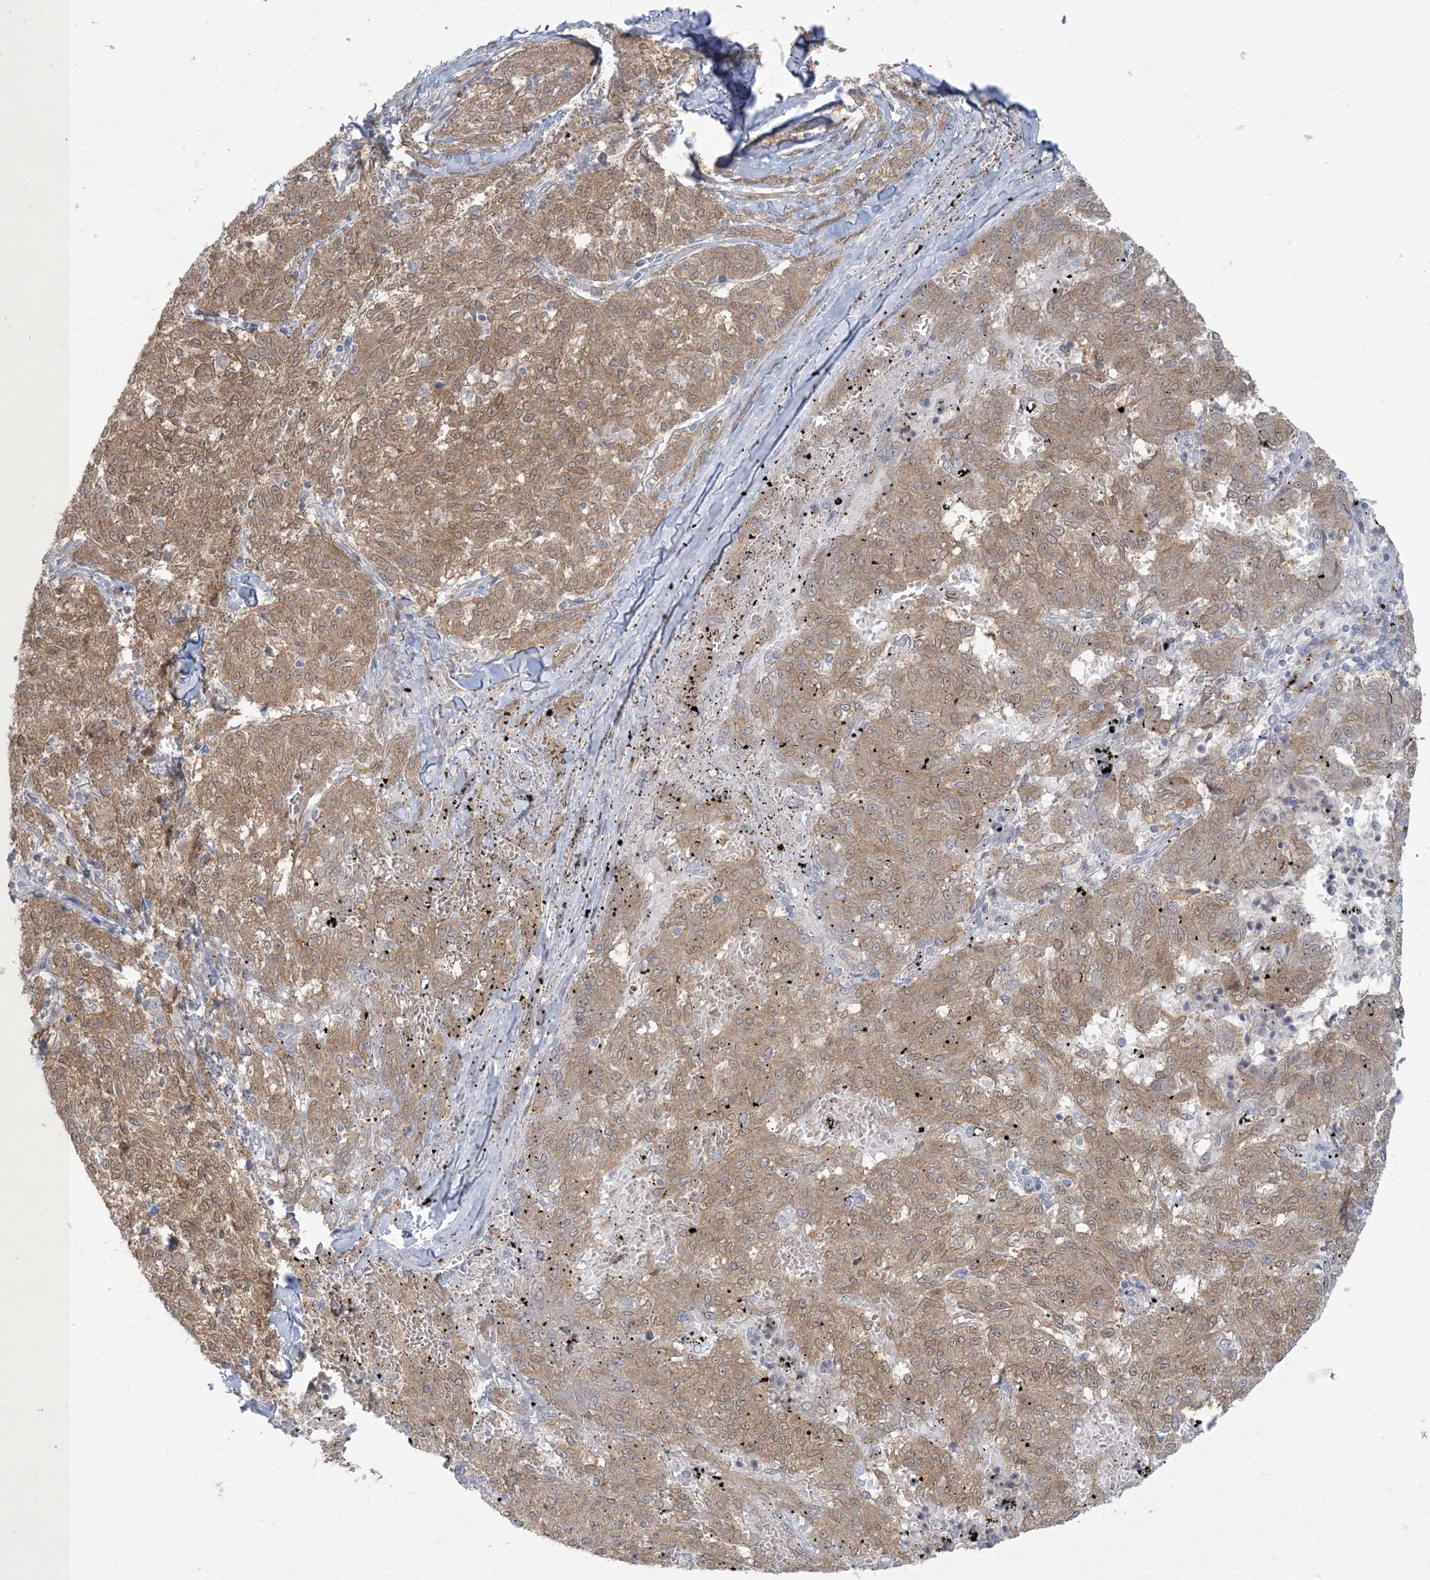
{"staining": {"intensity": "moderate", "quantity": ">75%", "location": "cytoplasmic/membranous,nuclear"}, "tissue": "melanoma", "cell_type": "Tumor cells", "image_type": "cancer", "snomed": [{"axis": "morphology", "description": "Malignant melanoma, NOS"}, {"axis": "topography", "description": "Skin"}], "caption": "Melanoma stained for a protein exhibits moderate cytoplasmic/membranous and nuclear positivity in tumor cells. The staining was performed using DAB to visualize the protein expression in brown, while the nuclei were stained in blue with hematoxylin (Magnification: 20x).", "gene": "NRBP2", "patient": {"sex": "female", "age": 72}}